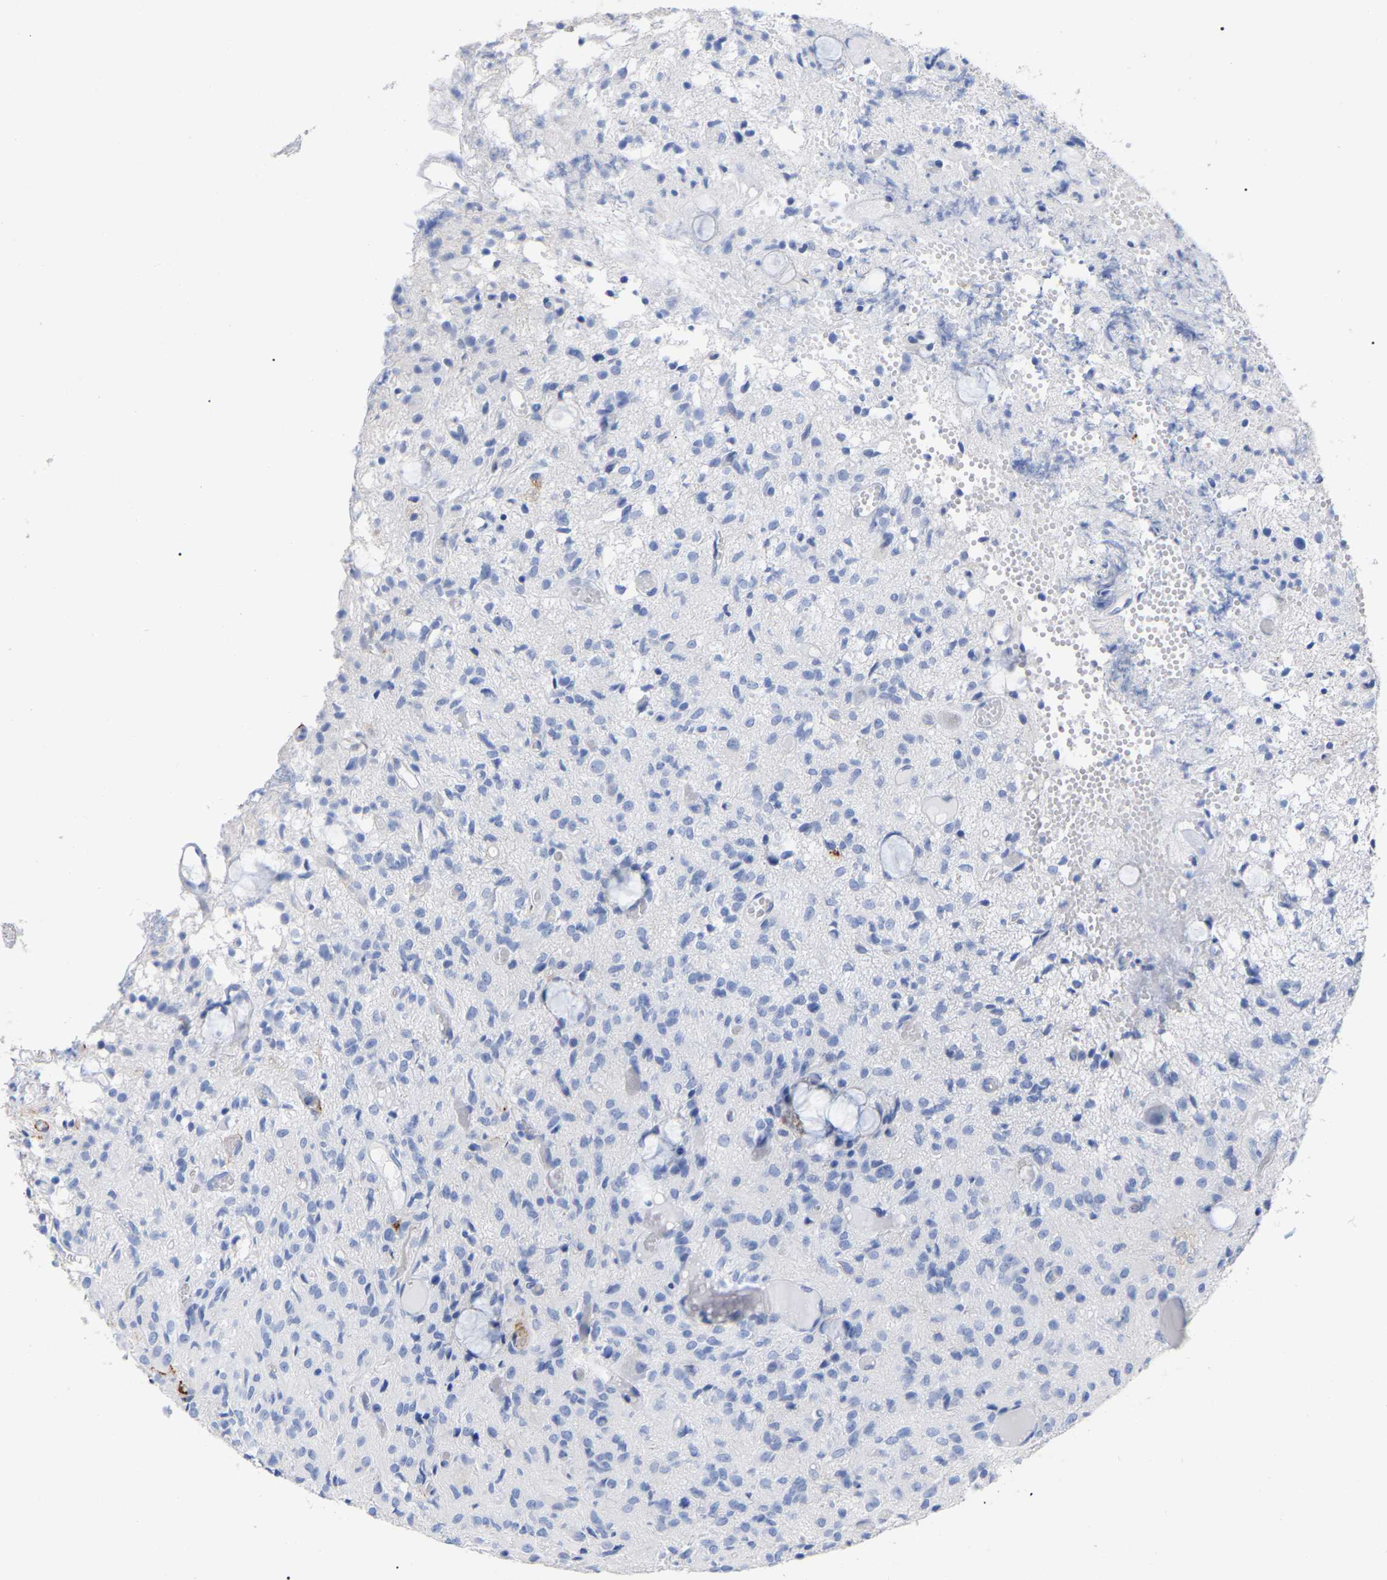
{"staining": {"intensity": "negative", "quantity": "none", "location": "none"}, "tissue": "glioma", "cell_type": "Tumor cells", "image_type": "cancer", "snomed": [{"axis": "morphology", "description": "Glioma, malignant, High grade"}, {"axis": "topography", "description": "Brain"}], "caption": "An IHC photomicrograph of glioma is shown. There is no staining in tumor cells of glioma. (DAB IHC with hematoxylin counter stain).", "gene": "HAPLN1", "patient": {"sex": "female", "age": 59}}